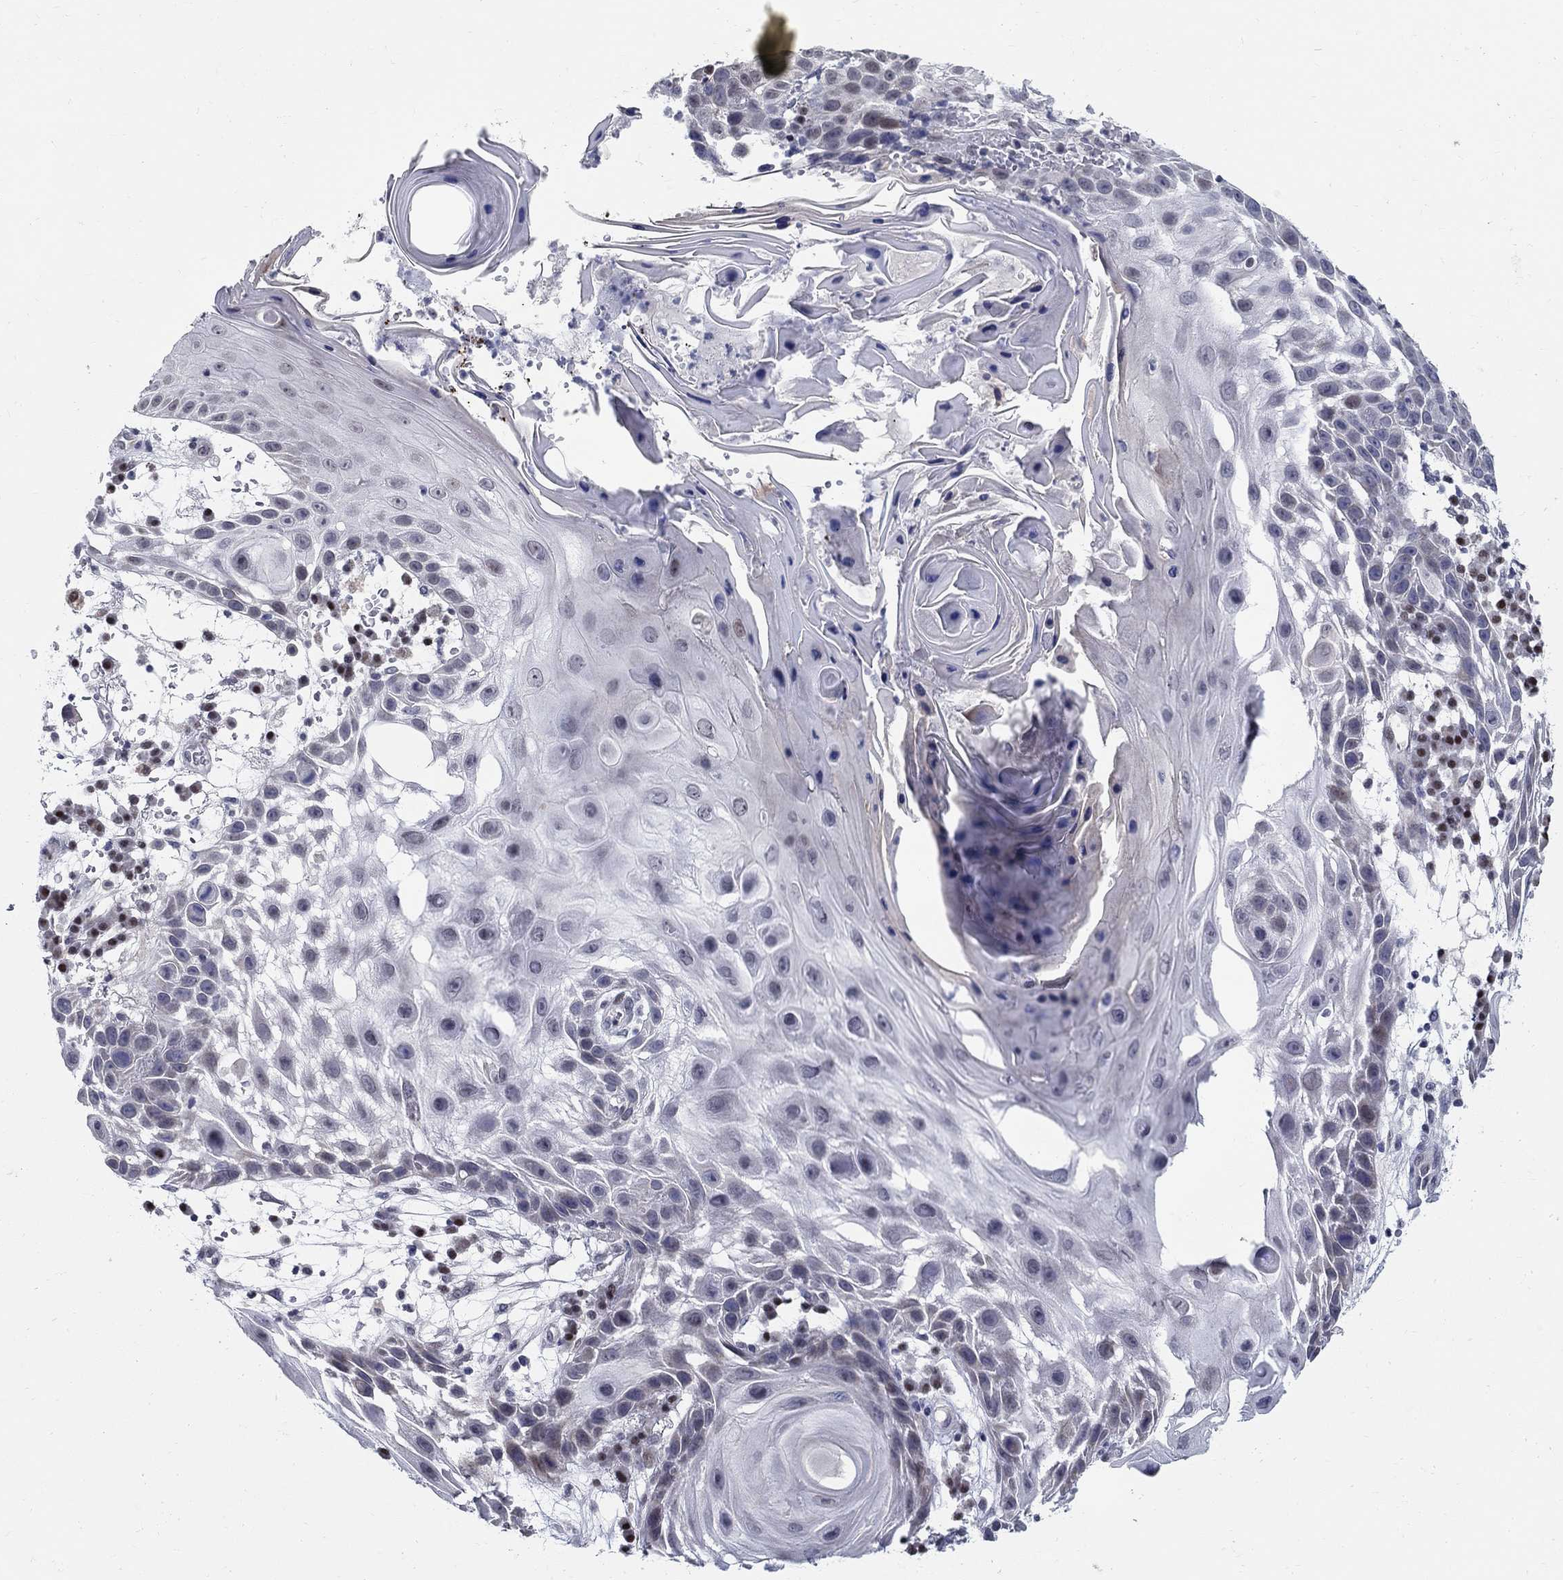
{"staining": {"intensity": "negative", "quantity": "none", "location": "none"}, "tissue": "skin cancer", "cell_type": "Tumor cells", "image_type": "cancer", "snomed": [{"axis": "morphology", "description": "Normal tissue, NOS"}, {"axis": "morphology", "description": "Squamous cell carcinoma, NOS"}, {"axis": "topography", "description": "Skin"}], "caption": "Tumor cells show no significant expression in skin cancer.", "gene": "C16orf46", "patient": {"sex": "male", "age": 79}}